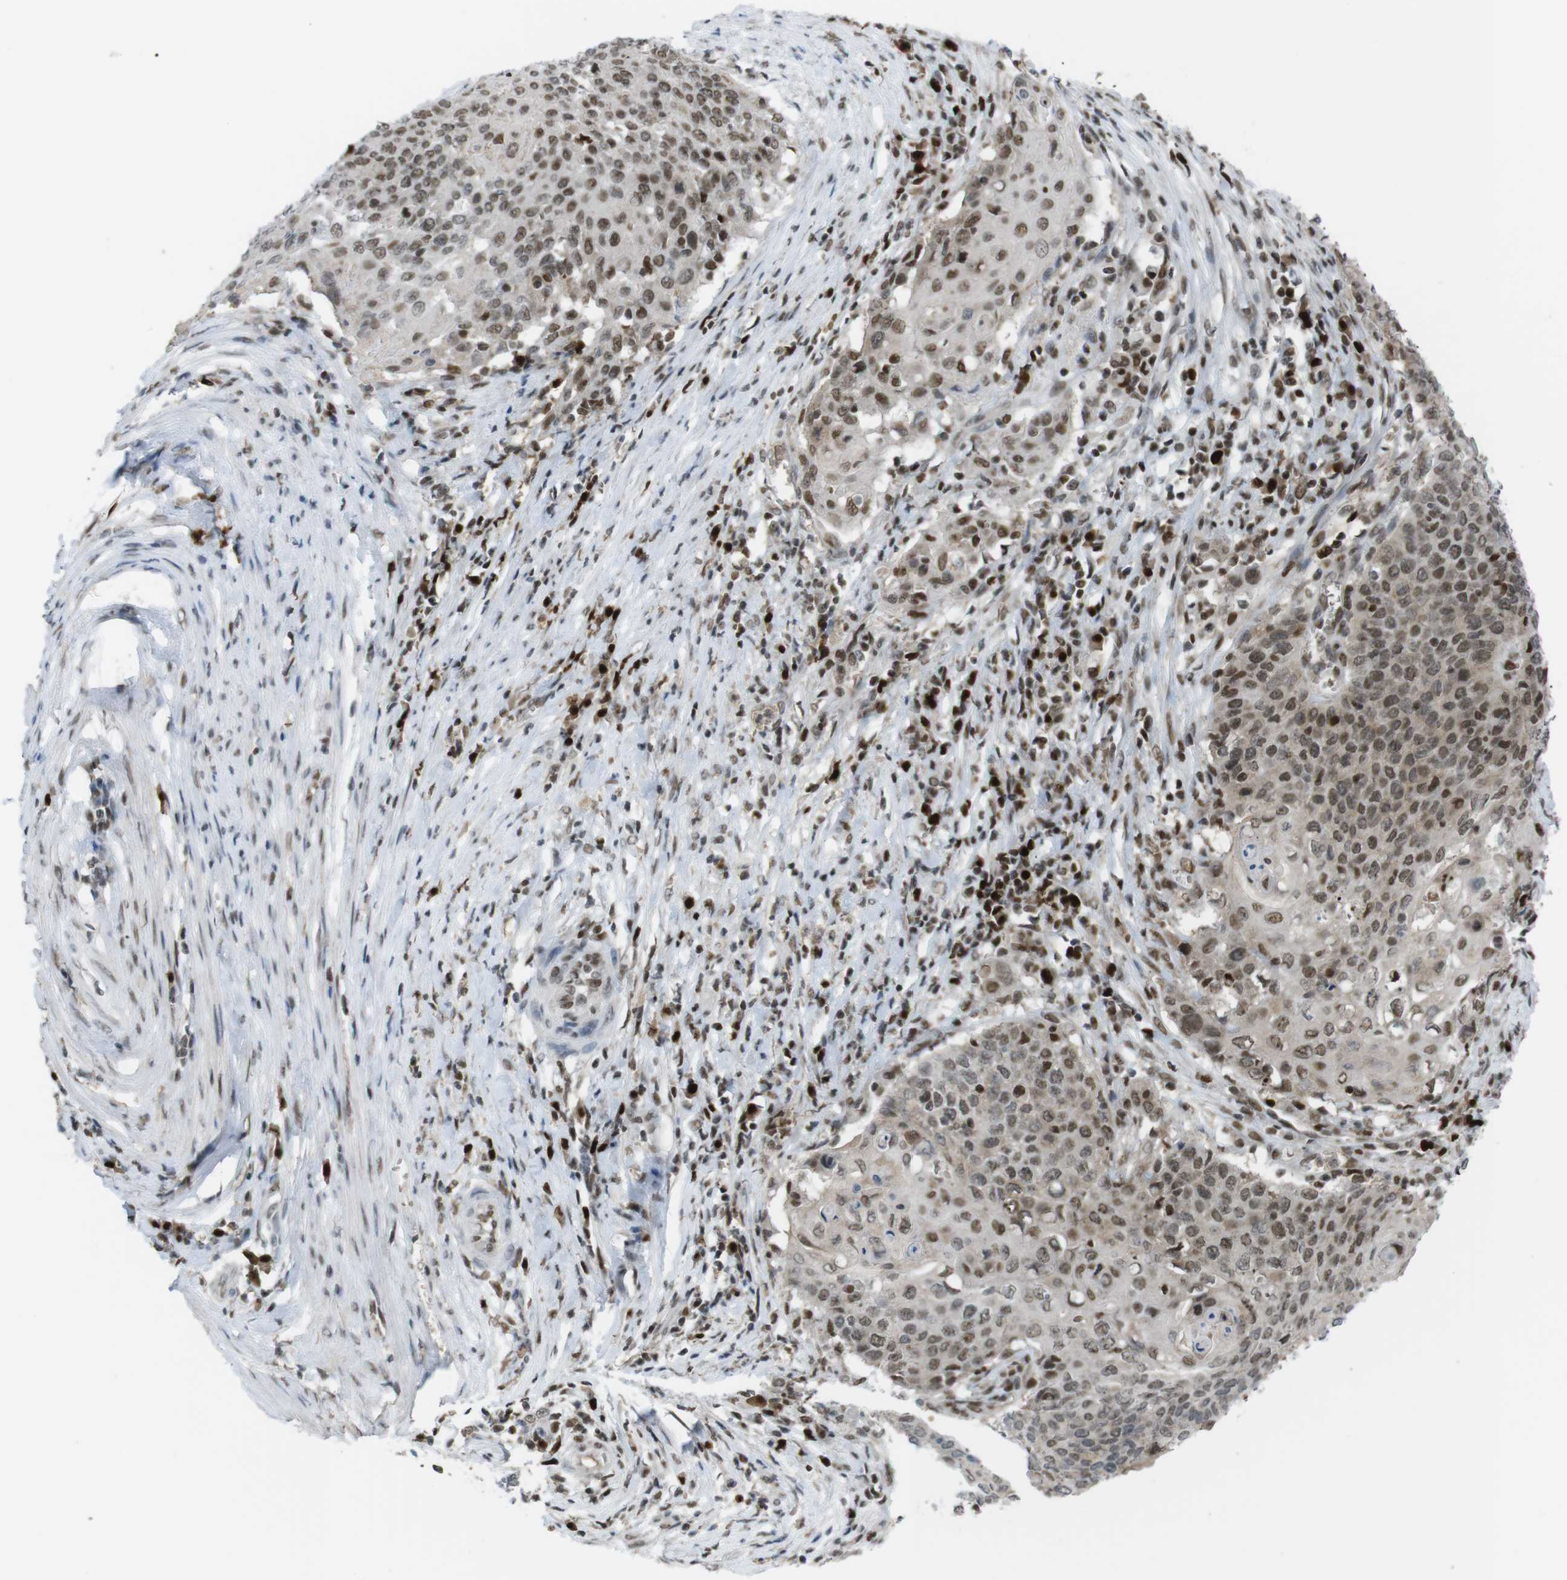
{"staining": {"intensity": "moderate", "quantity": ">75%", "location": "nuclear"}, "tissue": "cervical cancer", "cell_type": "Tumor cells", "image_type": "cancer", "snomed": [{"axis": "morphology", "description": "Squamous cell carcinoma, NOS"}, {"axis": "topography", "description": "Cervix"}], "caption": "There is medium levels of moderate nuclear staining in tumor cells of cervical squamous cell carcinoma, as demonstrated by immunohistochemical staining (brown color).", "gene": "SUB1", "patient": {"sex": "female", "age": 39}}